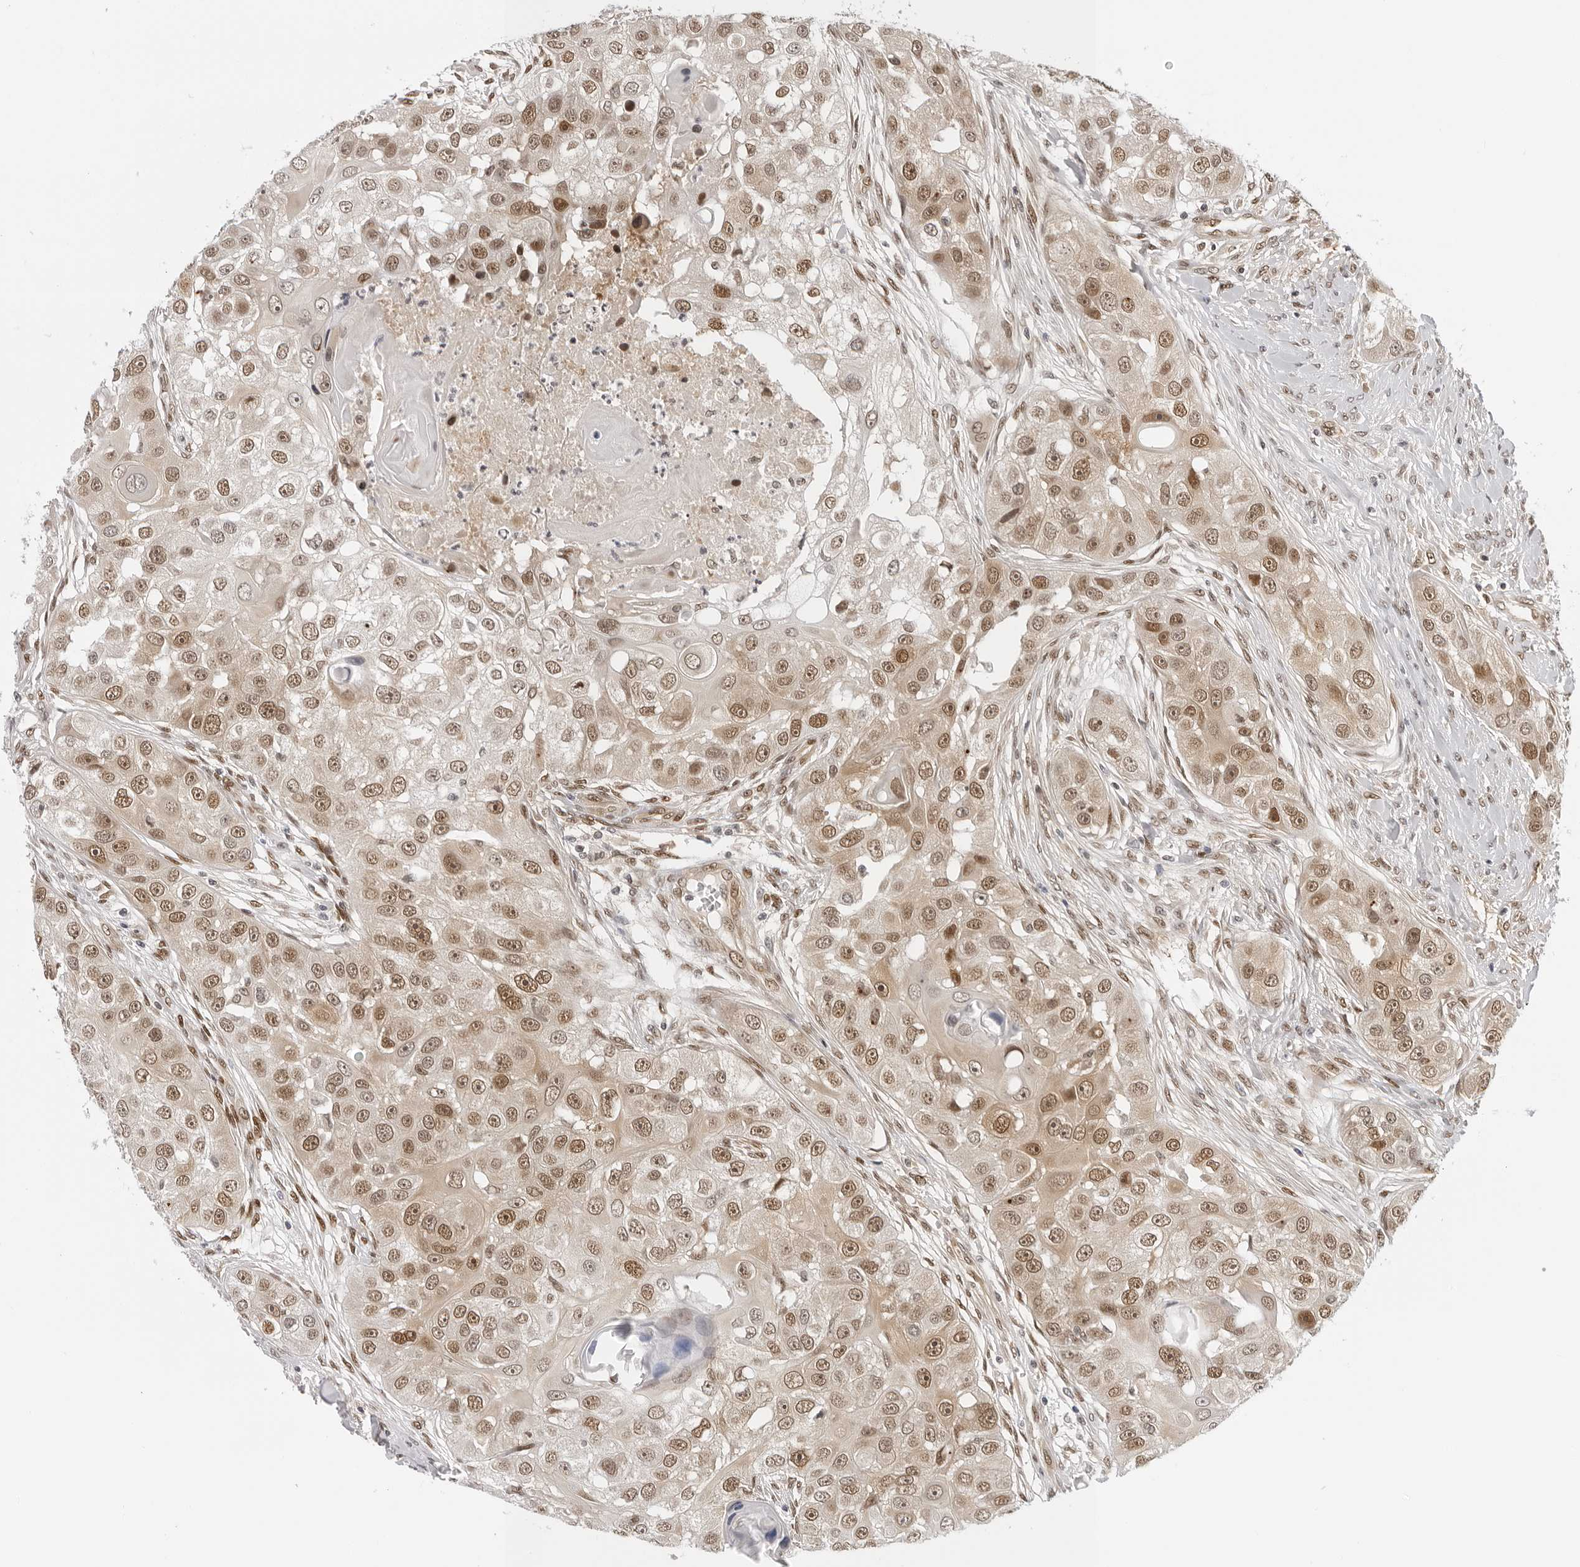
{"staining": {"intensity": "moderate", "quantity": ">75%", "location": "nuclear"}, "tissue": "head and neck cancer", "cell_type": "Tumor cells", "image_type": "cancer", "snomed": [{"axis": "morphology", "description": "Normal tissue, NOS"}, {"axis": "morphology", "description": "Squamous cell carcinoma, NOS"}, {"axis": "topography", "description": "Skeletal muscle"}, {"axis": "topography", "description": "Head-Neck"}], "caption": "Moderate nuclear expression is identified in approximately >75% of tumor cells in squamous cell carcinoma (head and neck).", "gene": "WDR77", "patient": {"sex": "male", "age": 51}}